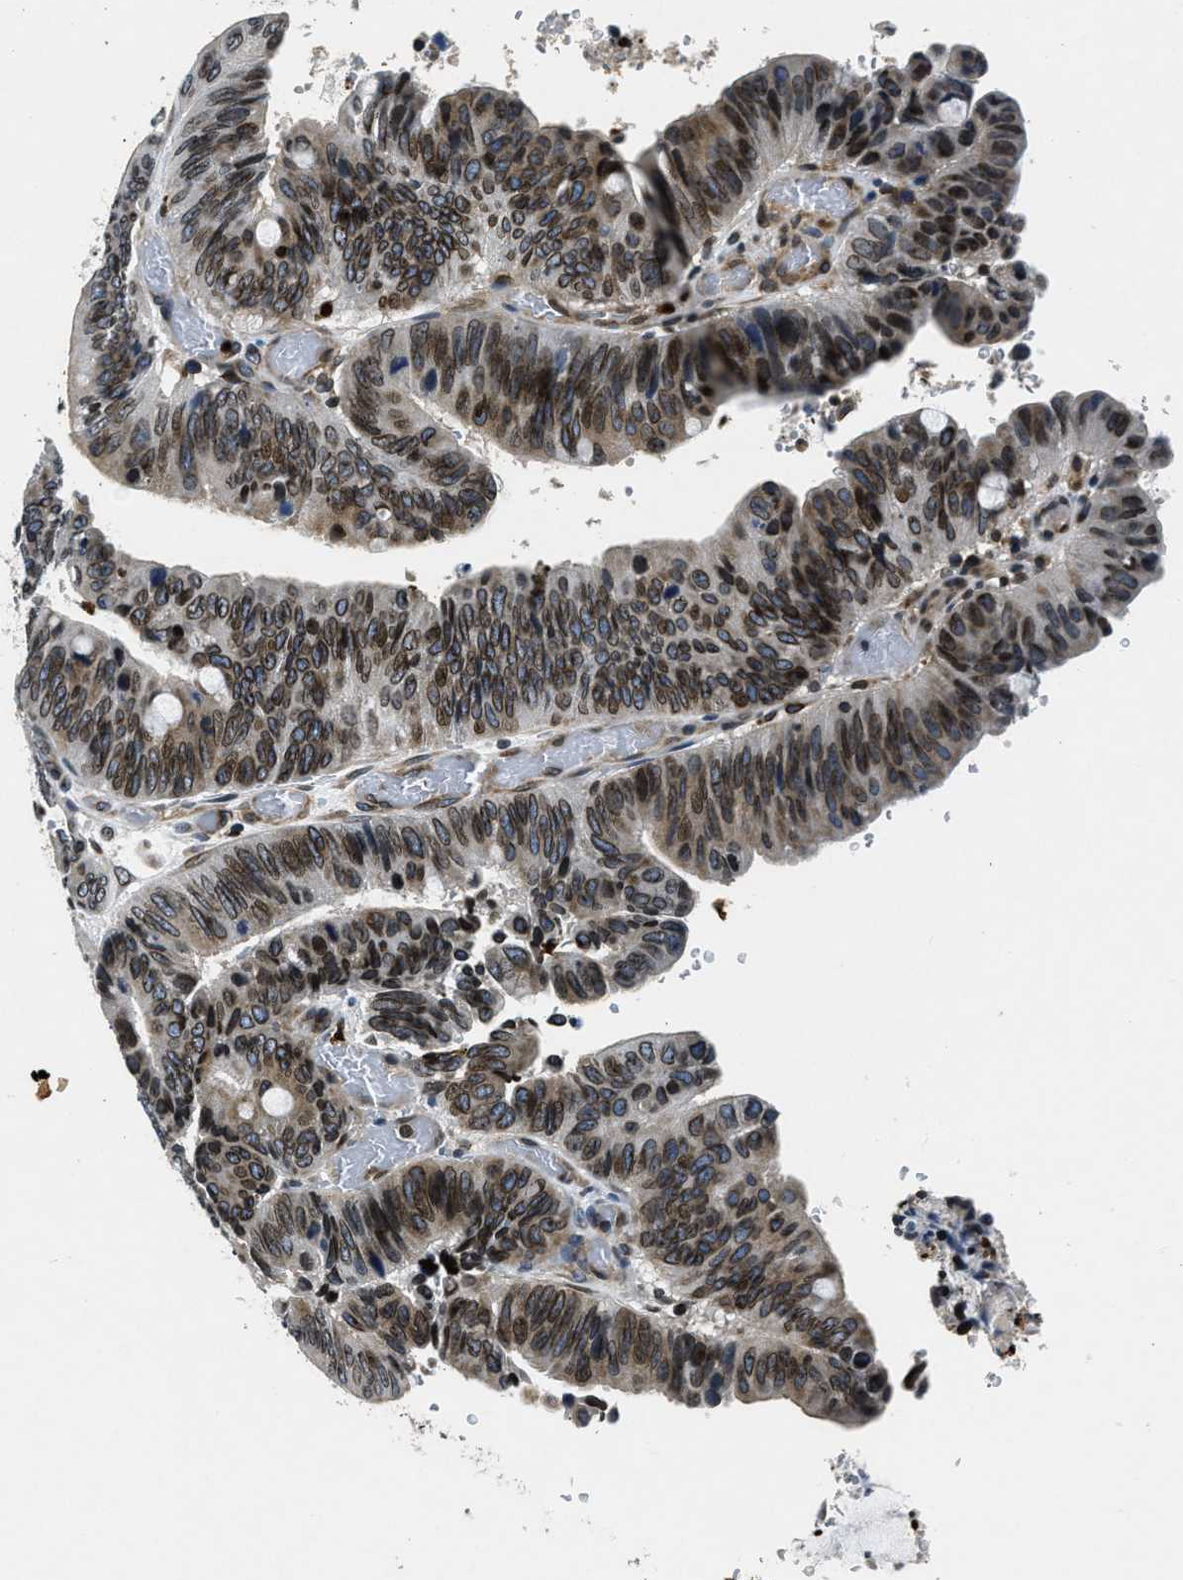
{"staining": {"intensity": "moderate", "quantity": ">75%", "location": "cytoplasmic/membranous,nuclear"}, "tissue": "colorectal cancer", "cell_type": "Tumor cells", "image_type": "cancer", "snomed": [{"axis": "morphology", "description": "Normal tissue, NOS"}, {"axis": "morphology", "description": "Adenocarcinoma, NOS"}, {"axis": "topography", "description": "Rectum"}, {"axis": "topography", "description": "Peripheral nerve tissue"}], "caption": "Immunohistochemical staining of adenocarcinoma (colorectal) reveals moderate cytoplasmic/membranous and nuclear protein positivity in about >75% of tumor cells. (IHC, brightfield microscopy, high magnification).", "gene": "ZC3HC1", "patient": {"sex": "male", "age": 92}}